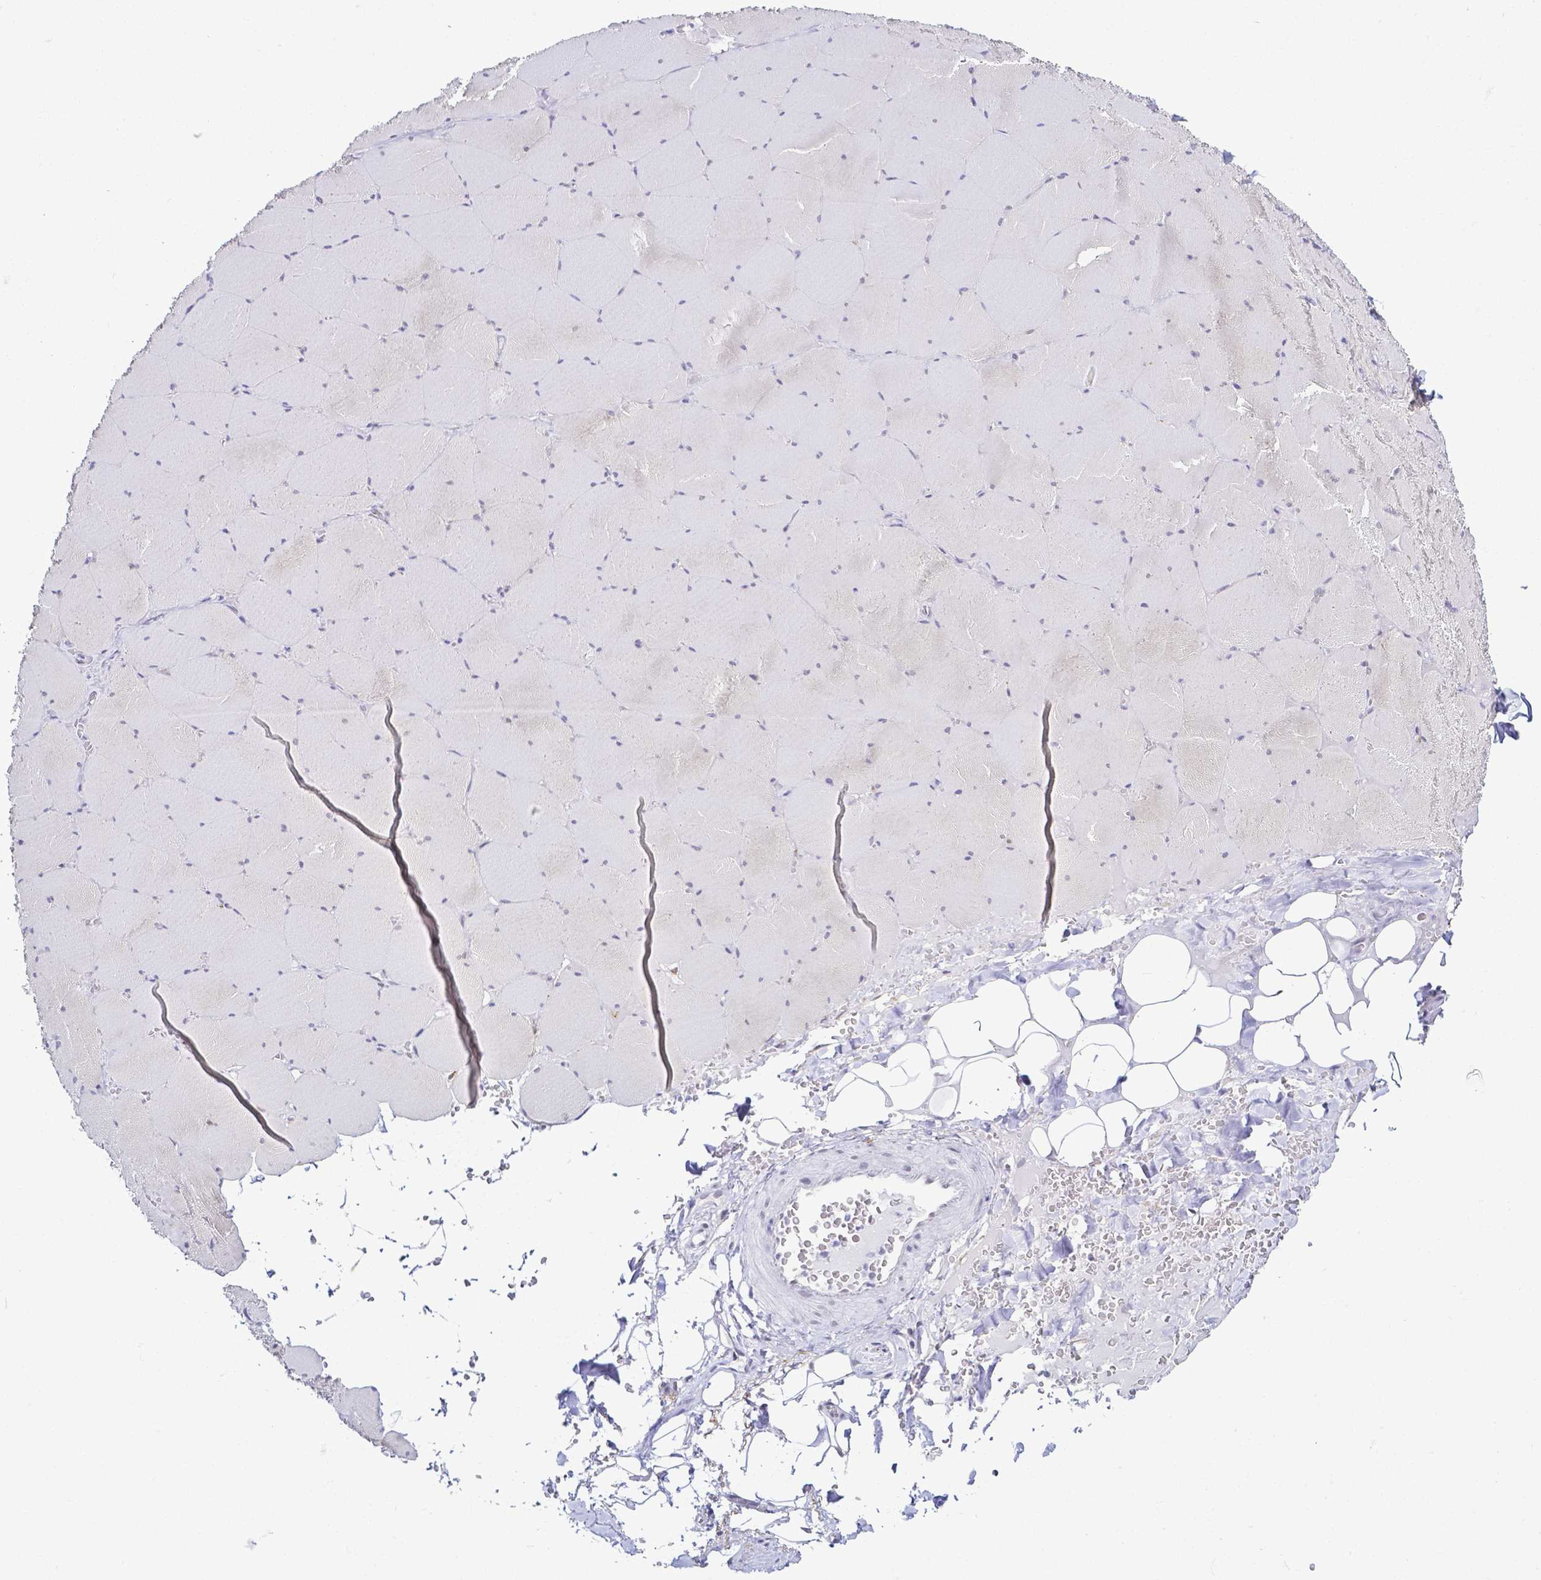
{"staining": {"intensity": "negative", "quantity": "none", "location": "none"}, "tissue": "skeletal muscle", "cell_type": "Myocytes", "image_type": "normal", "snomed": [{"axis": "morphology", "description": "Normal tissue, NOS"}, {"axis": "topography", "description": "Skeletal muscle"}, {"axis": "topography", "description": "Head-Neck"}], "caption": "Myocytes show no significant protein staining in normal skeletal muscle.", "gene": "FAM83G", "patient": {"sex": "male", "age": 66}}